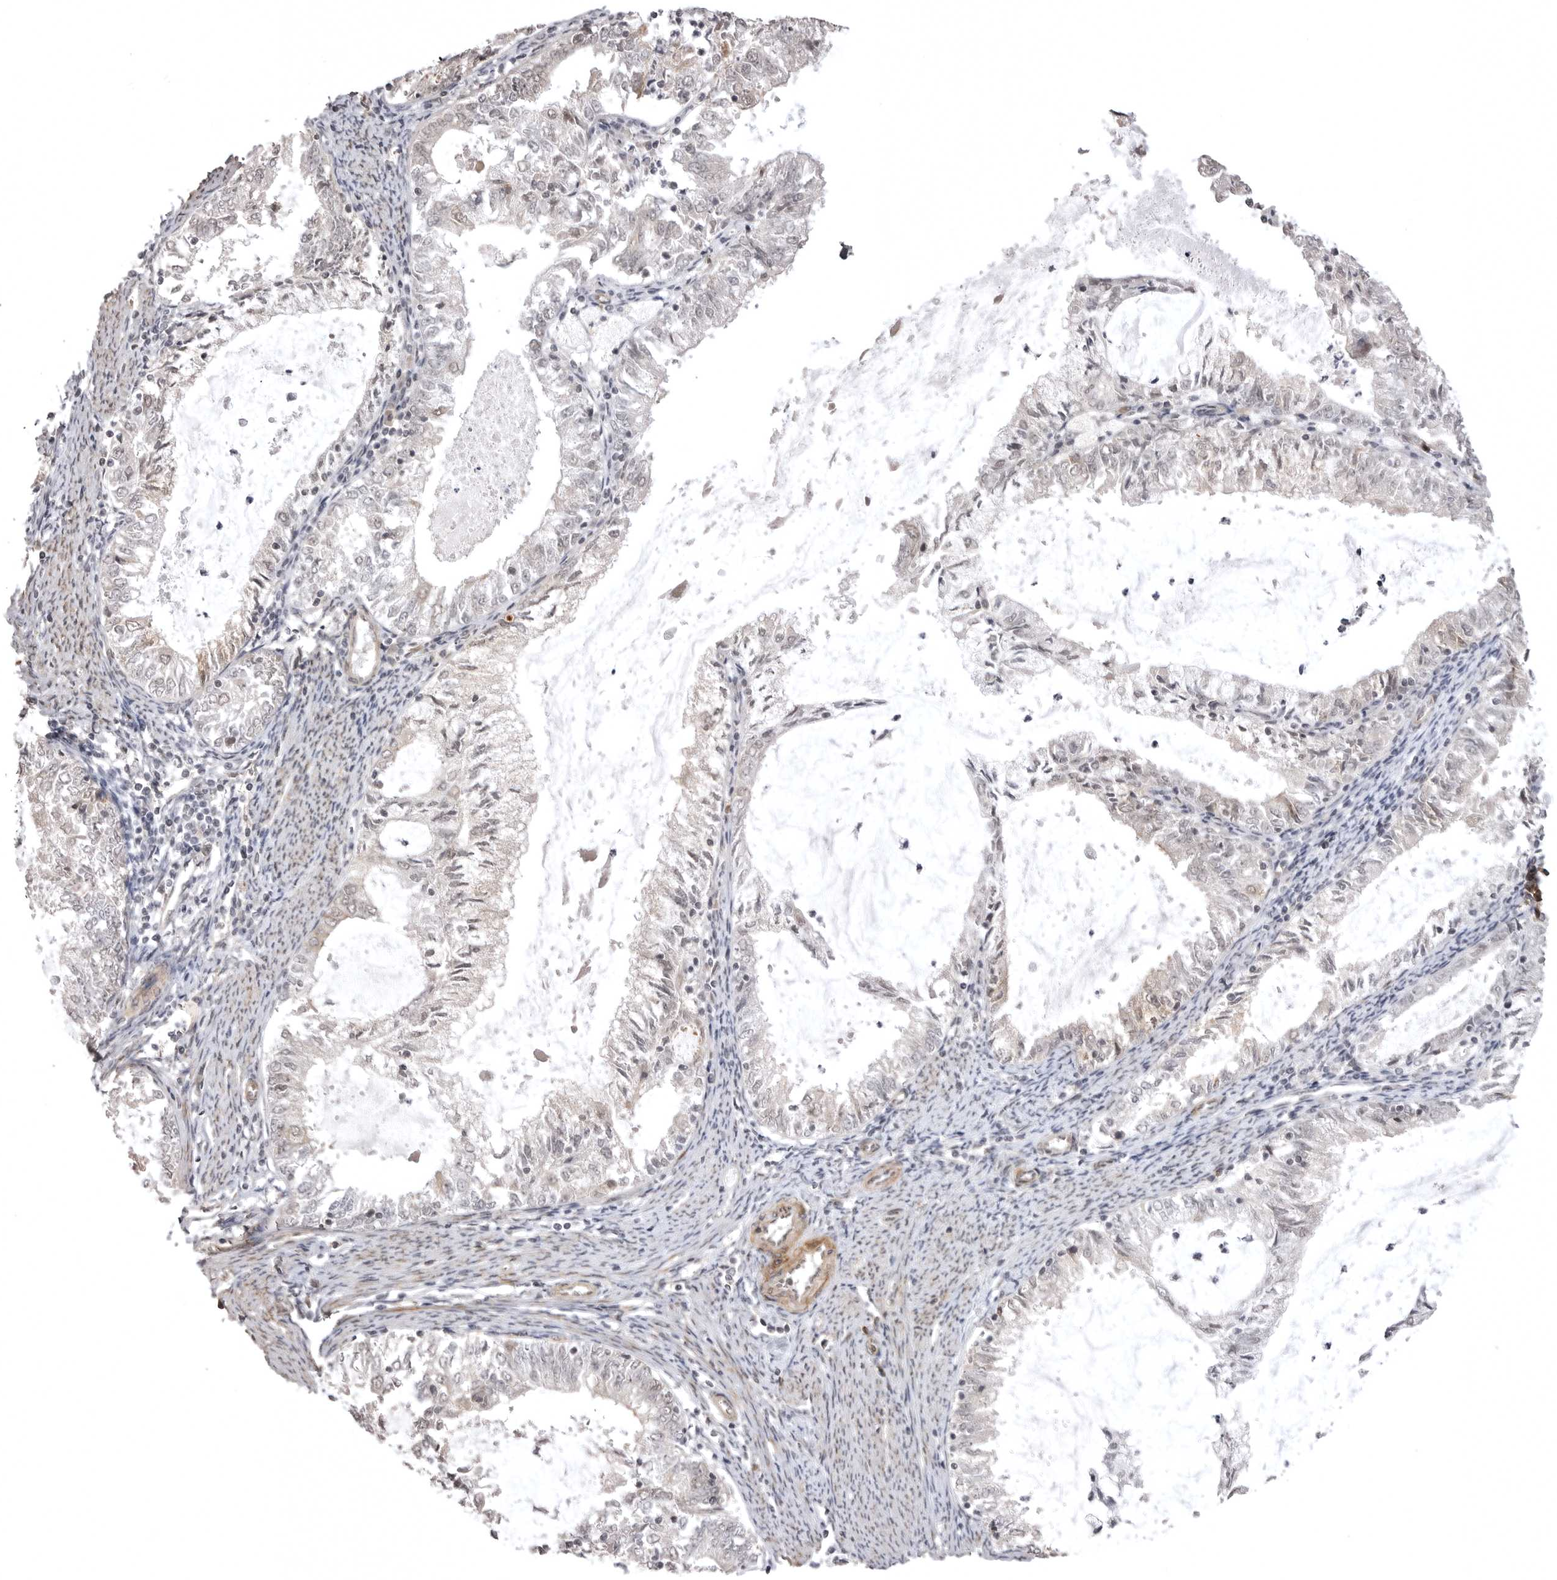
{"staining": {"intensity": "negative", "quantity": "none", "location": "none"}, "tissue": "endometrial cancer", "cell_type": "Tumor cells", "image_type": "cancer", "snomed": [{"axis": "morphology", "description": "Adenocarcinoma, NOS"}, {"axis": "topography", "description": "Endometrium"}], "caption": "Tumor cells show no significant protein positivity in endometrial cancer.", "gene": "SORBS1", "patient": {"sex": "female", "age": 57}}